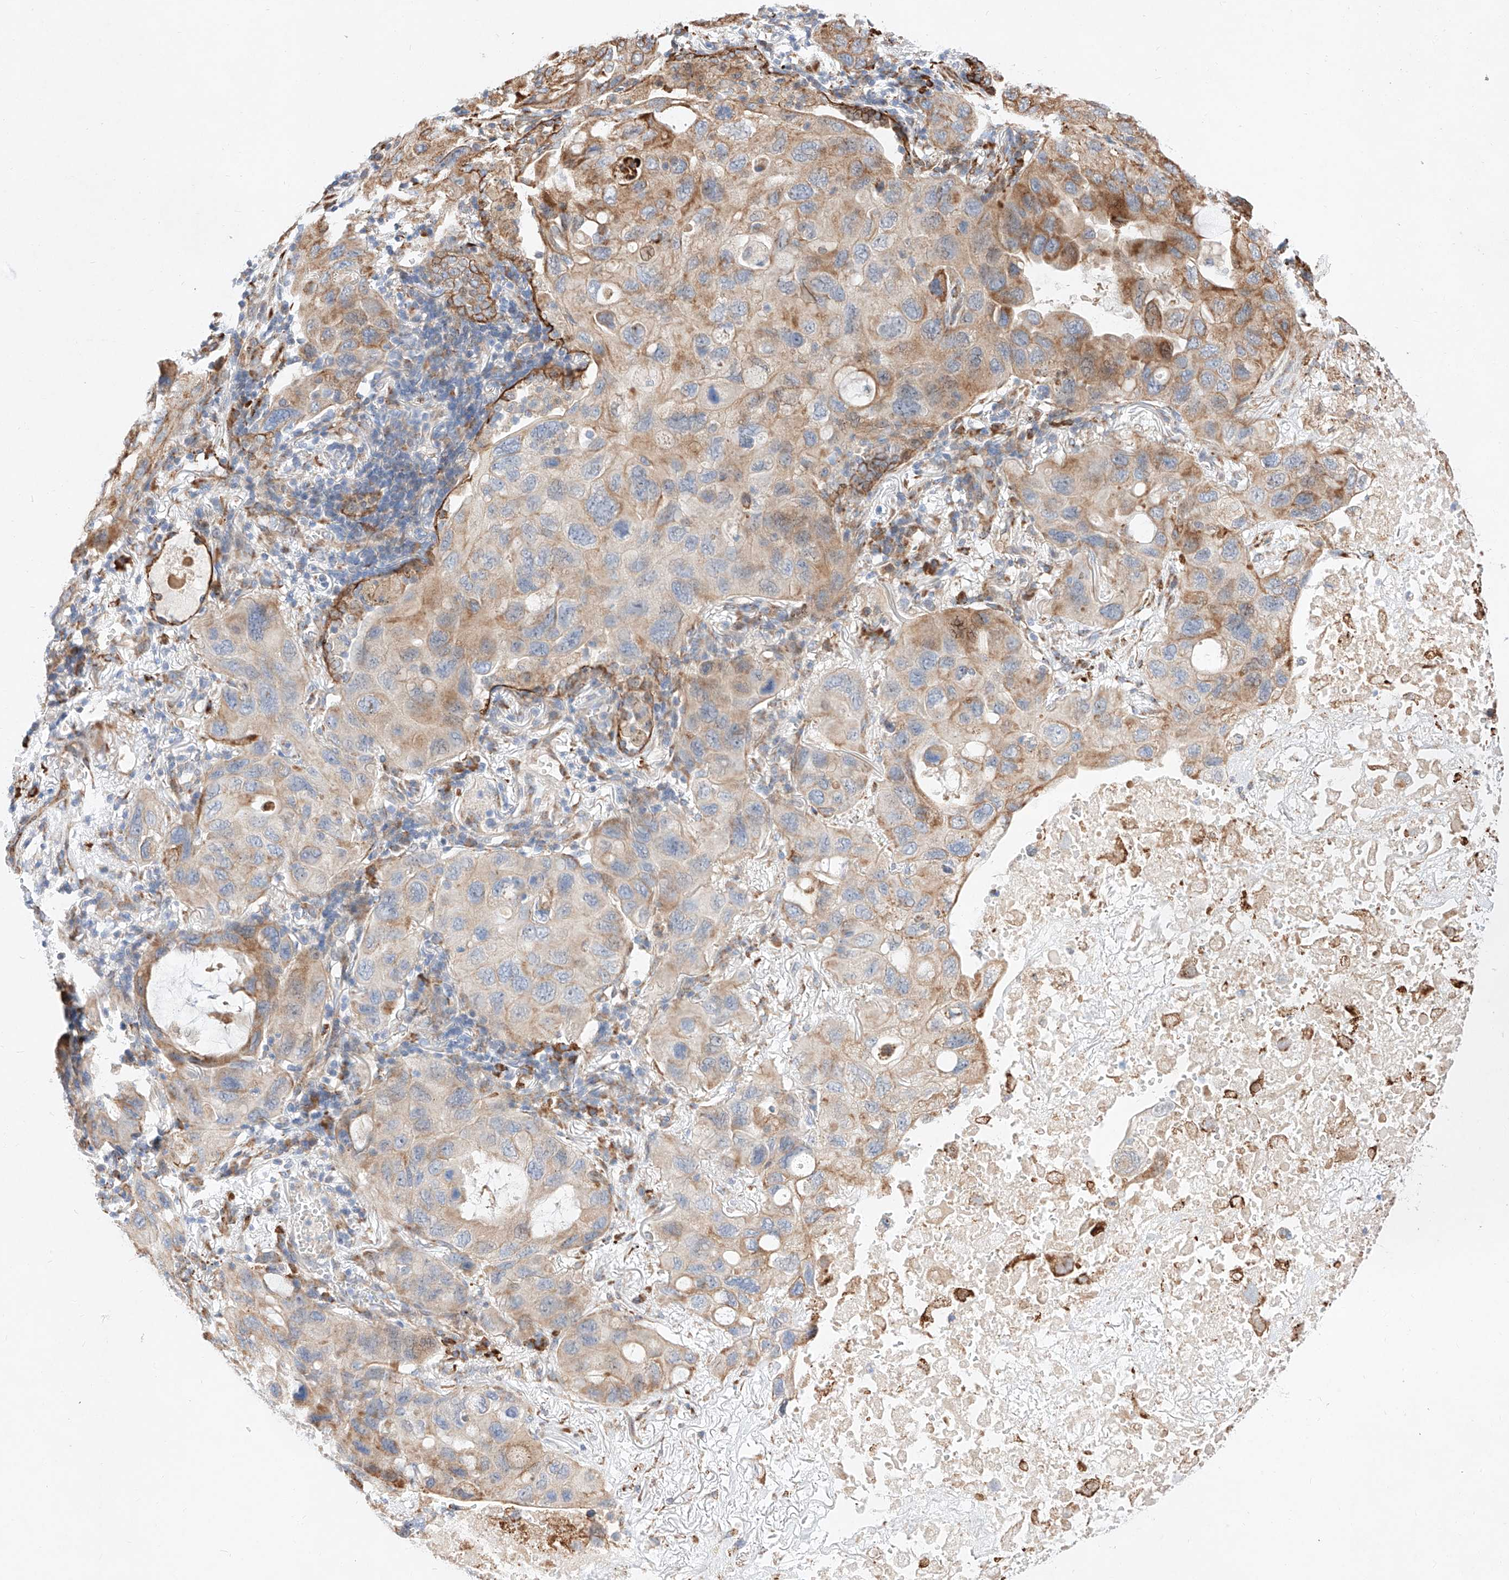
{"staining": {"intensity": "moderate", "quantity": "25%-75%", "location": "cytoplasmic/membranous"}, "tissue": "lung cancer", "cell_type": "Tumor cells", "image_type": "cancer", "snomed": [{"axis": "morphology", "description": "Squamous cell carcinoma, NOS"}, {"axis": "topography", "description": "Lung"}], "caption": "Moderate cytoplasmic/membranous staining is appreciated in approximately 25%-75% of tumor cells in squamous cell carcinoma (lung).", "gene": "ATP9B", "patient": {"sex": "female", "age": 73}}